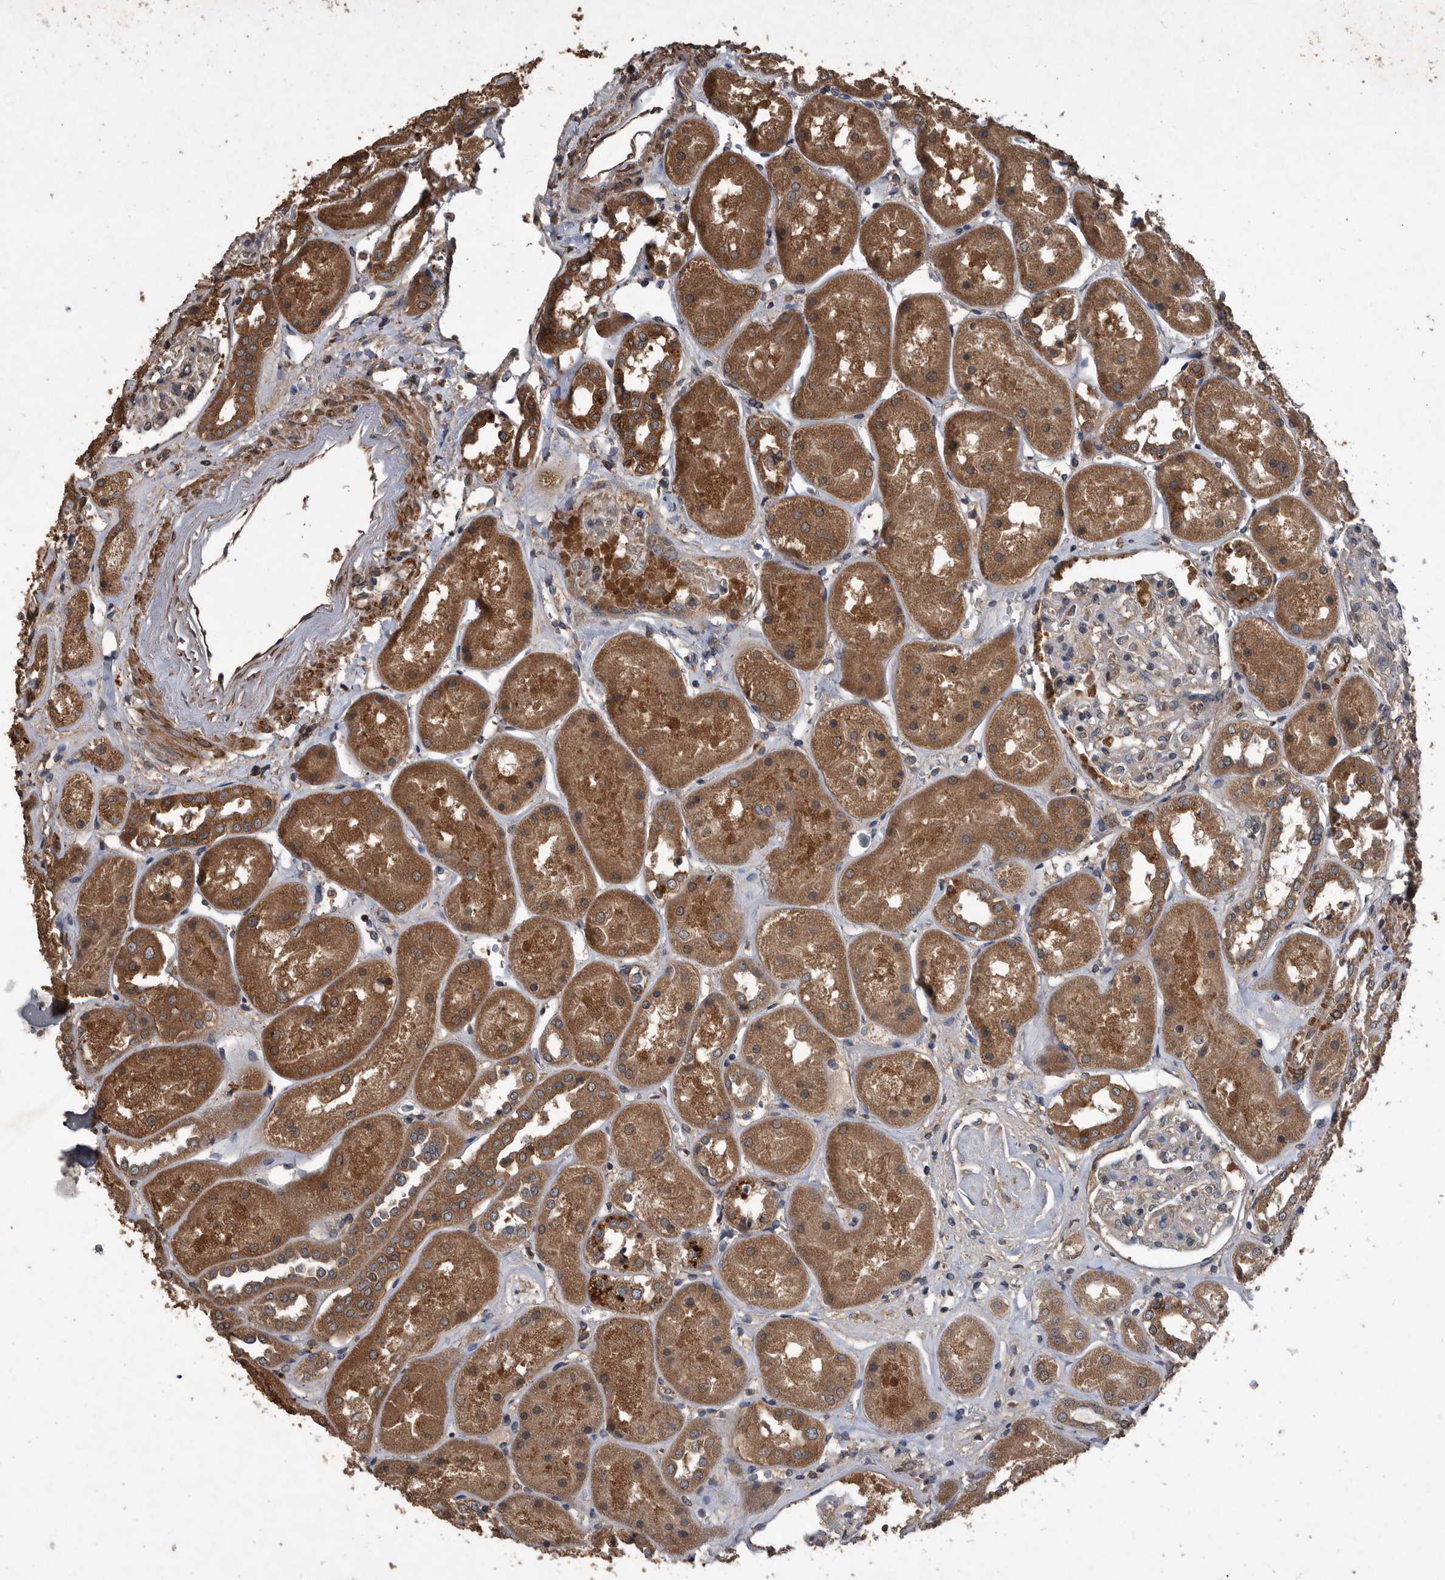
{"staining": {"intensity": "moderate", "quantity": "<25%", "location": "cytoplasmic/membranous"}, "tissue": "kidney", "cell_type": "Cells in glomeruli", "image_type": "normal", "snomed": [{"axis": "morphology", "description": "Normal tissue, NOS"}, {"axis": "topography", "description": "Kidney"}], "caption": "Protein expression analysis of normal kidney reveals moderate cytoplasmic/membranous expression in approximately <25% of cells in glomeruli. (Brightfield microscopy of DAB IHC at high magnification).", "gene": "NRBP1", "patient": {"sex": "male", "age": 70}}